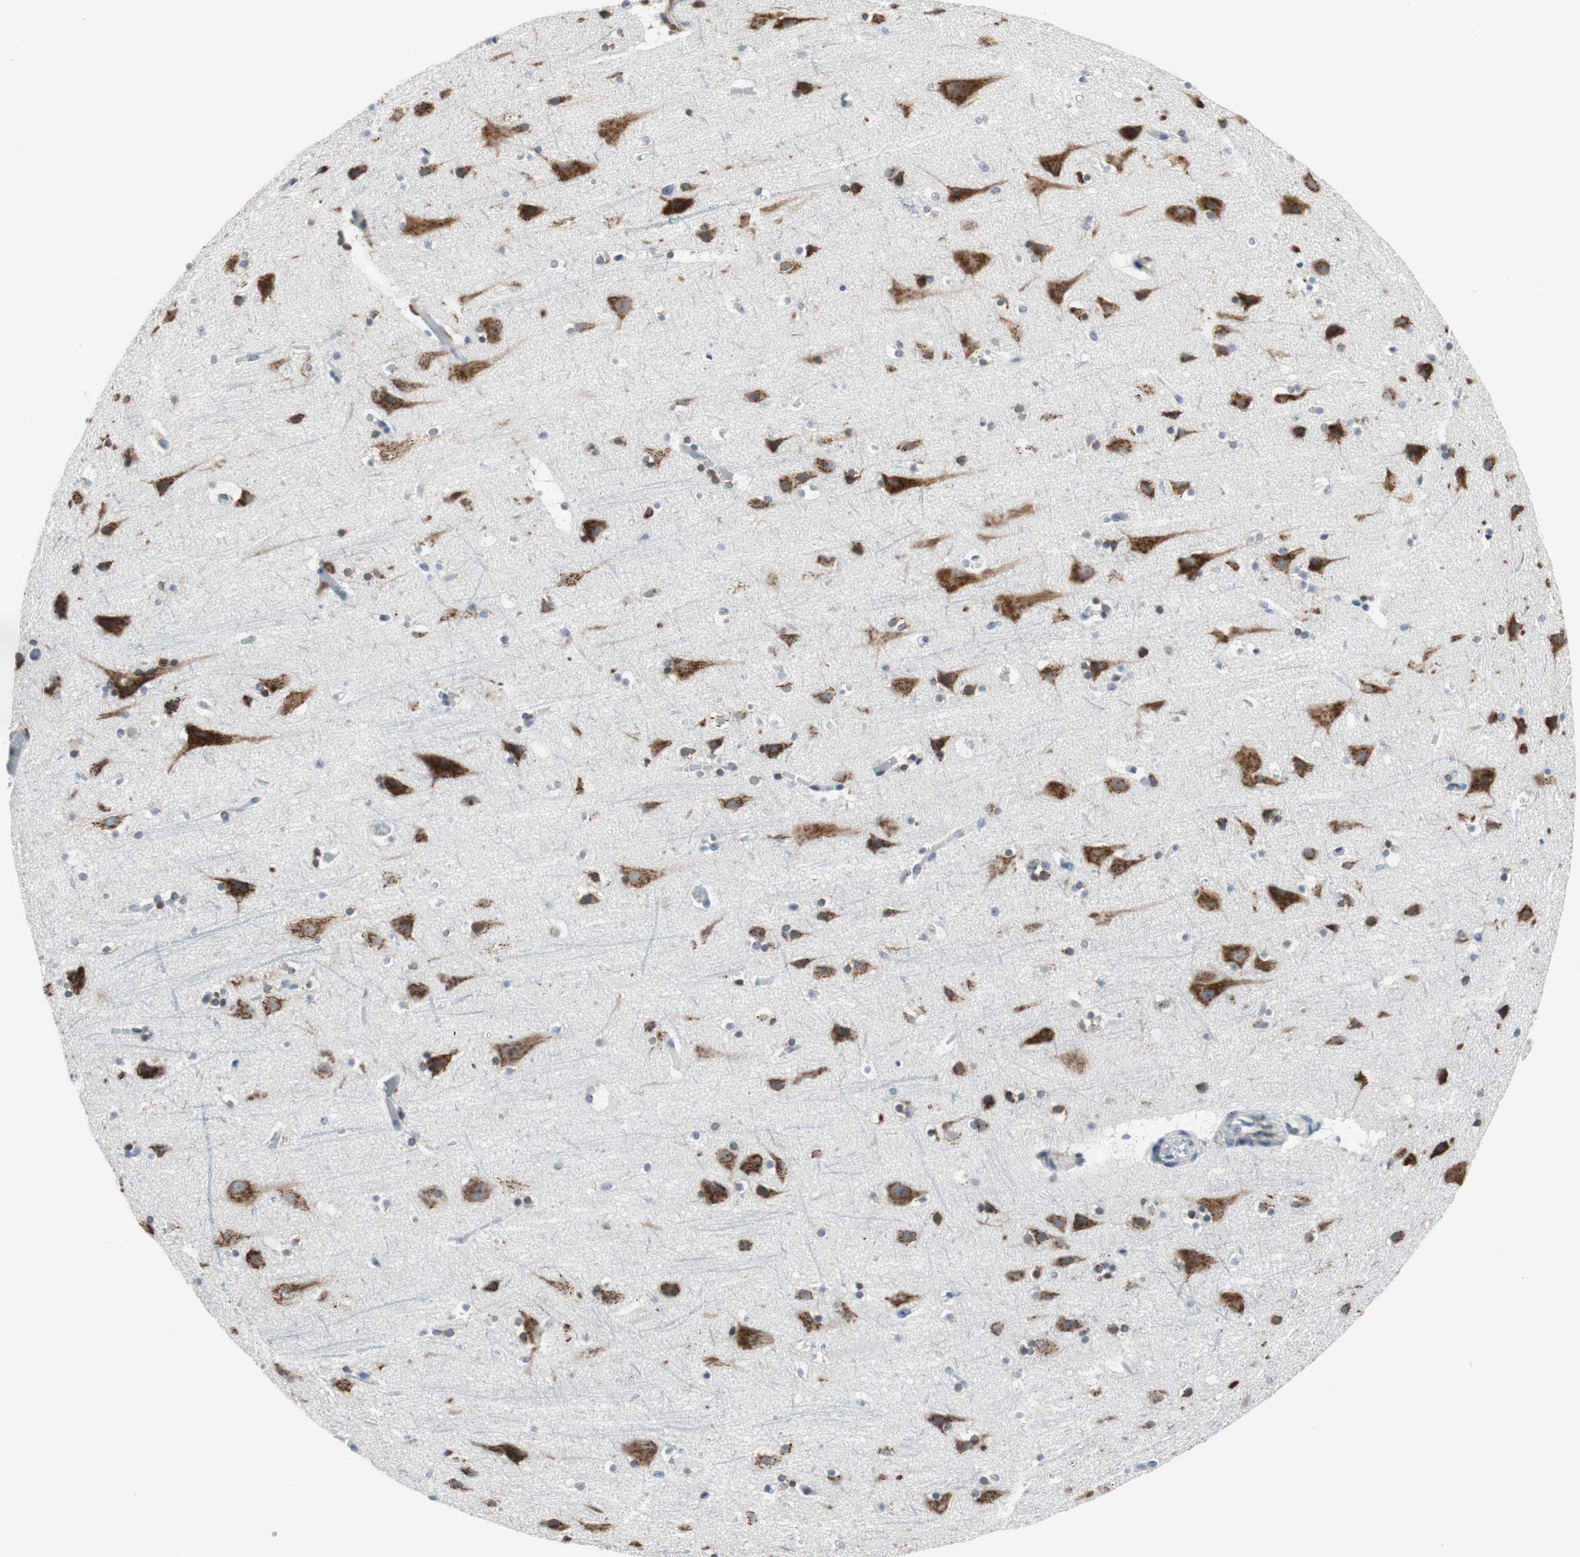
{"staining": {"intensity": "negative", "quantity": "none", "location": "none"}, "tissue": "cerebral cortex", "cell_type": "Endothelial cells", "image_type": "normal", "snomed": [{"axis": "morphology", "description": "Normal tissue, NOS"}, {"axis": "topography", "description": "Cerebral cortex"}], "caption": "This photomicrograph is of unremarkable cerebral cortex stained with IHC to label a protein in brown with the nuclei are counter-stained blue. There is no positivity in endothelial cells. (Stains: DAB (3,3'-diaminobenzidine) immunohistochemistry (IHC) with hematoxylin counter stain, Microscopy: brightfield microscopy at high magnification).", "gene": "TMED7", "patient": {"sex": "male", "age": 45}}